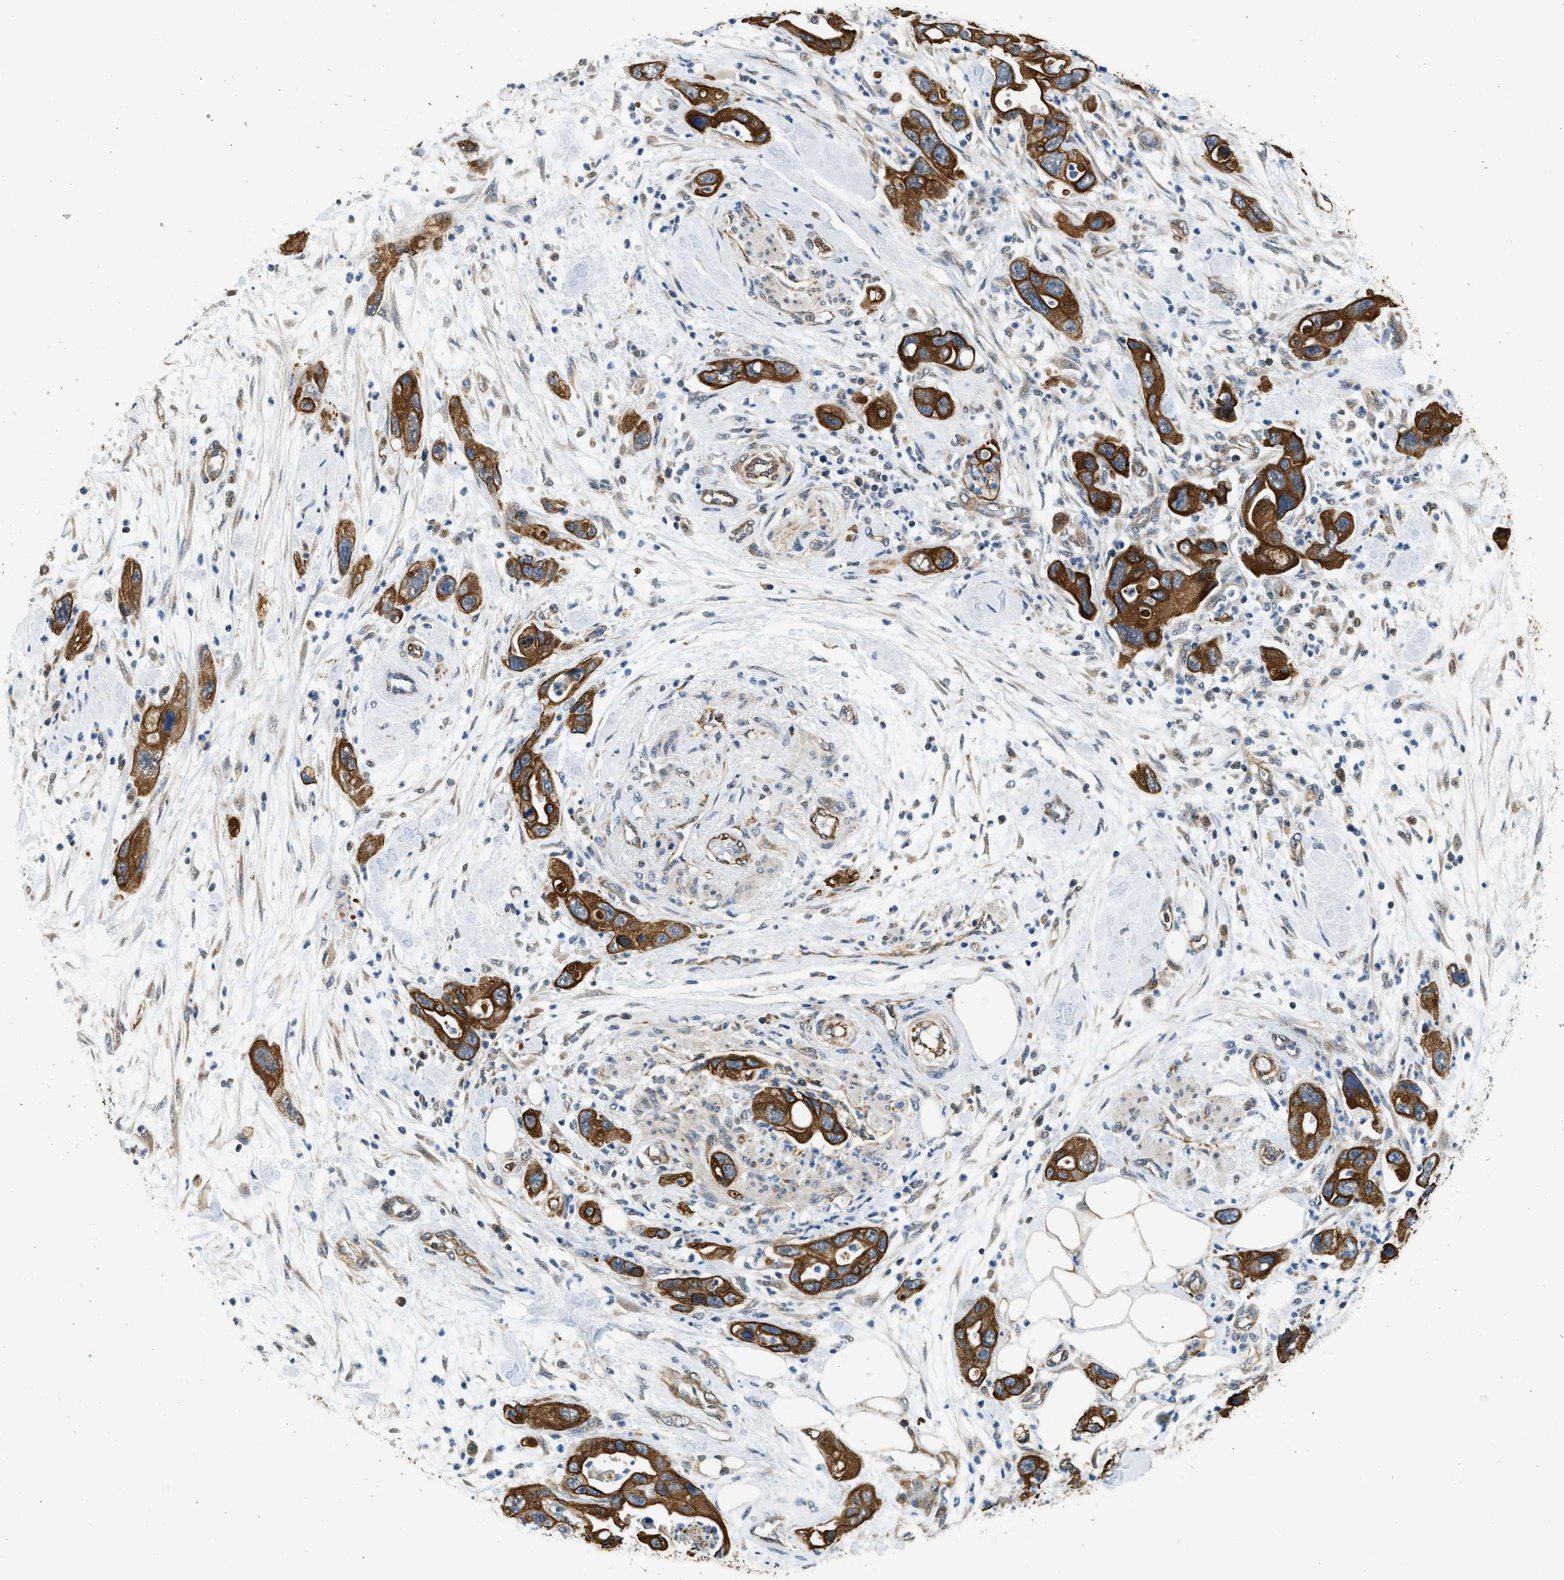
{"staining": {"intensity": "strong", "quantity": ">75%", "location": "cytoplasmic/membranous"}, "tissue": "pancreatic cancer", "cell_type": "Tumor cells", "image_type": "cancer", "snomed": [{"axis": "morphology", "description": "Normal tissue, NOS"}, {"axis": "morphology", "description": "Adenocarcinoma, NOS"}, {"axis": "topography", "description": "Pancreas"}], "caption": "Immunohistochemical staining of adenocarcinoma (pancreatic) exhibits high levels of strong cytoplasmic/membranous protein positivity in approximately >75% of tumor cells.", "gene": "PCLO", "patient": {"sex": "female", "age": 71}}